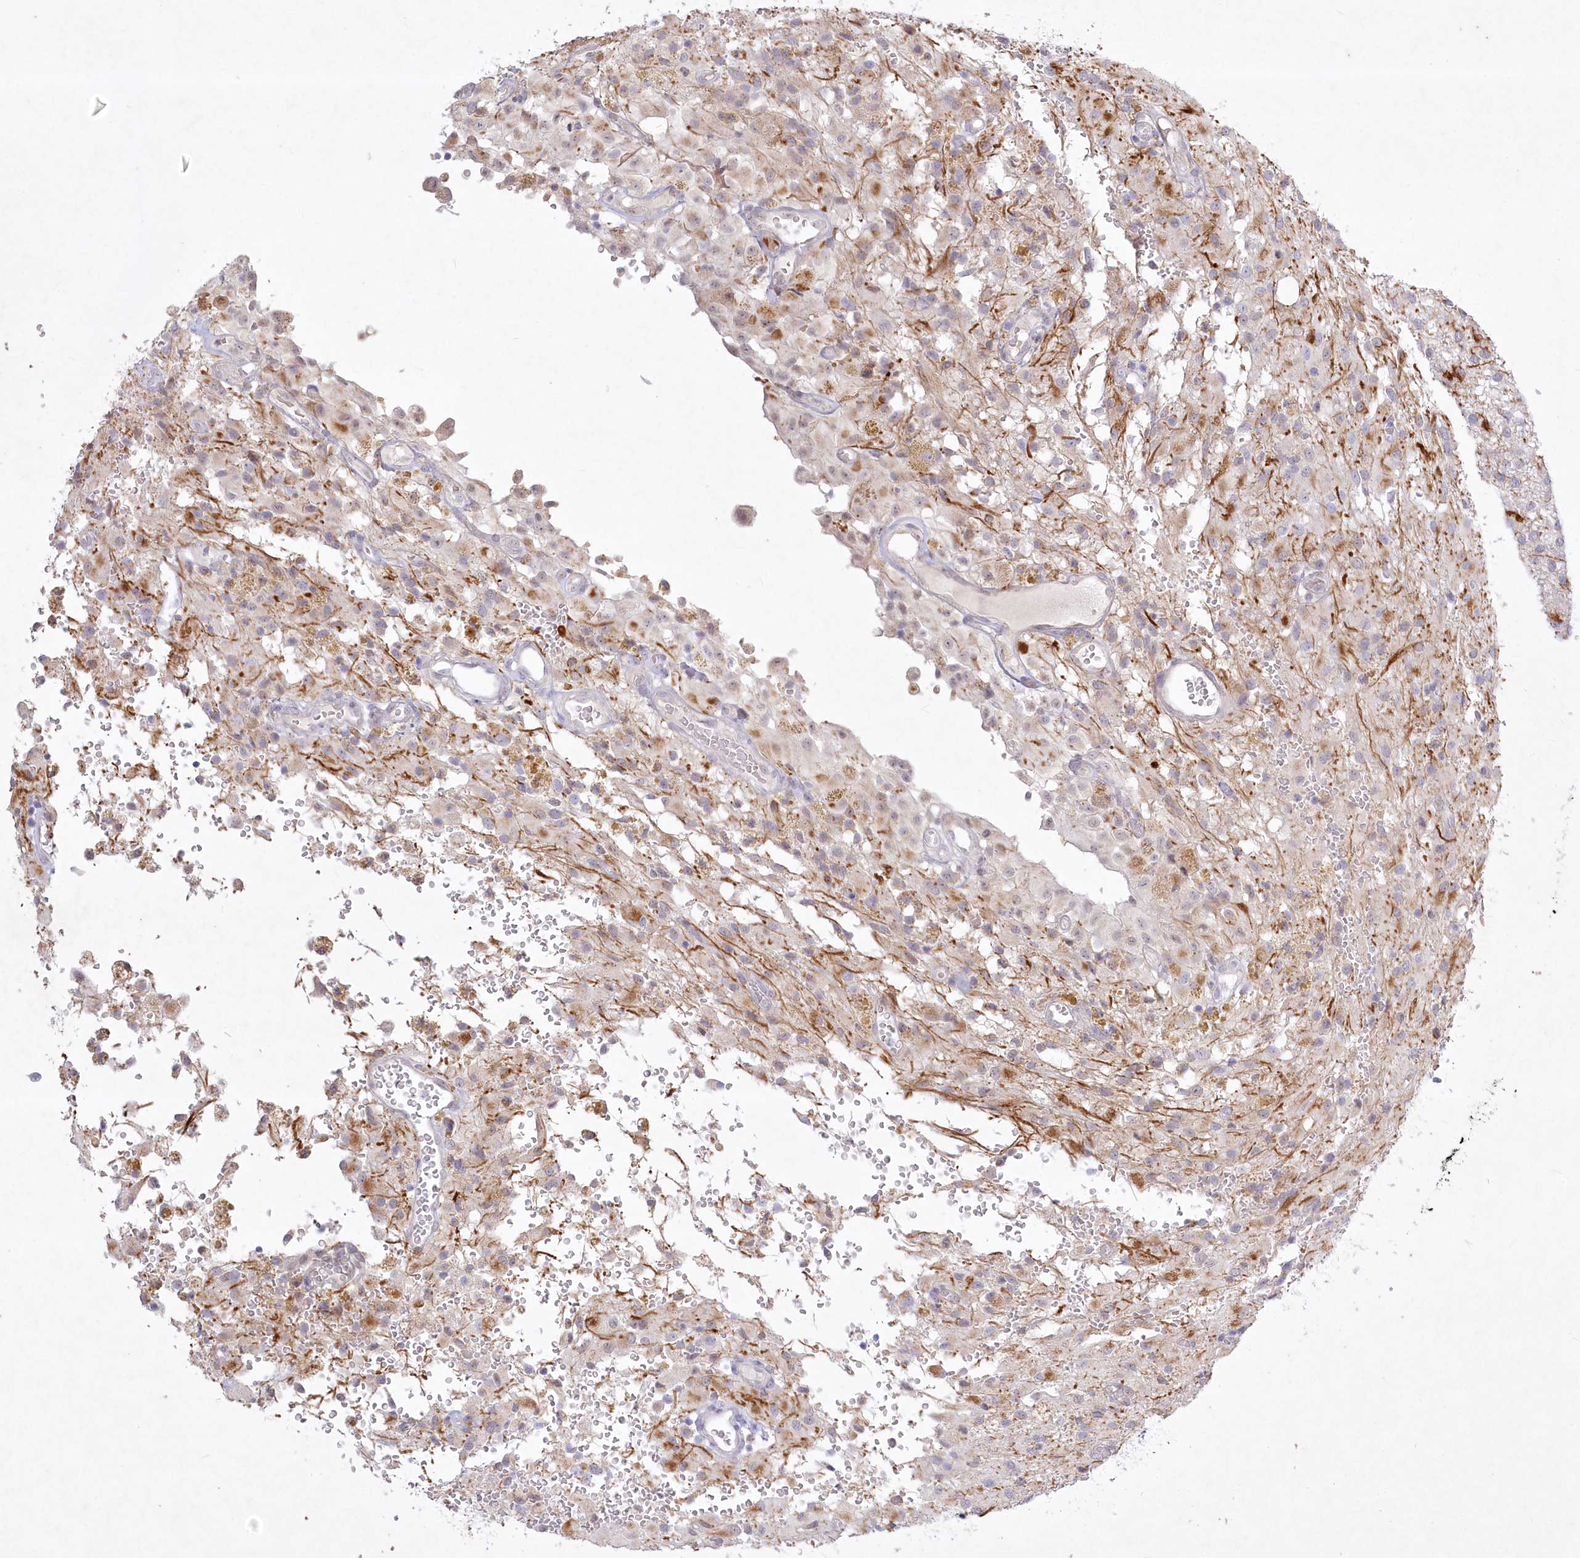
{"staining": {"intensity": "negative", "quantity": "none", "location": "none"}, "tissue": "glioma", "cell_type": "Tumor cells", "image_type": "cancer", "snomed": [{"axis": "morphology", "description": "Glioma, malignant, High grade"}, {"axis": "topography", "description": "Brain"}], "caption": "Immunohistochemistry (IHC) of human glioma exhibits no positivity in tumor cells.", "gene": "ABITRAM", "patient": {"sex": "female", "age": 59}}